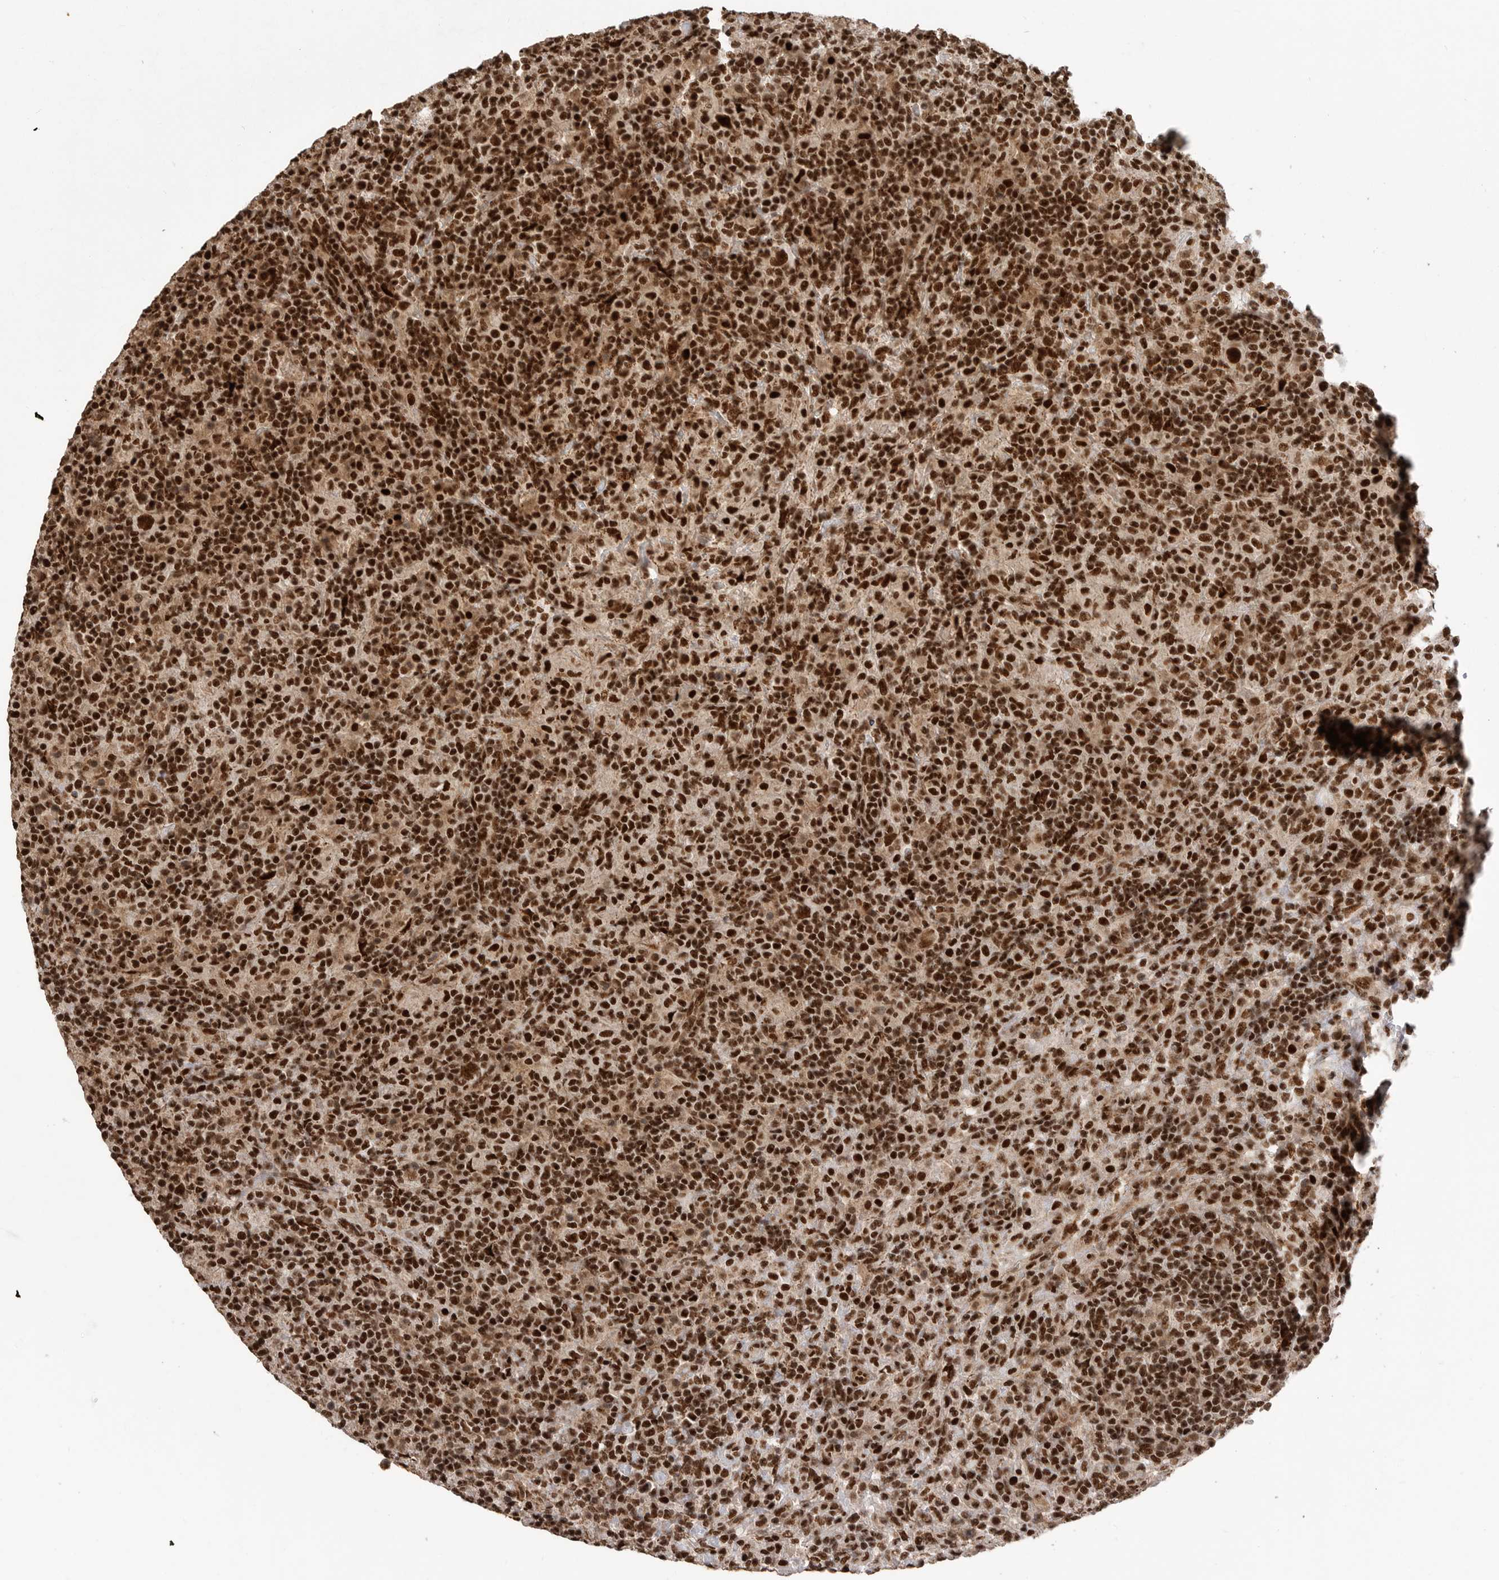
{"staining": {"intensity": "strong", "quantity": ">75%", "location": "nuclear"}, "tissue": "lymphoma", "cell_type": "Tumor cells", "image_type": "cancer", "snomed": [{"axis": "morphology", "description": "Hodgkin's disease, NOS"}, {"axis": "topography", "description": "Lymph node"}], "caption": "This is a micrograph of immunohistochemistry staining of lymphoma, which shows strong staining in the nuclear of tumor cells.", "gene": "PPP1R8", "patient": {"sex": "male", "age": 70}}